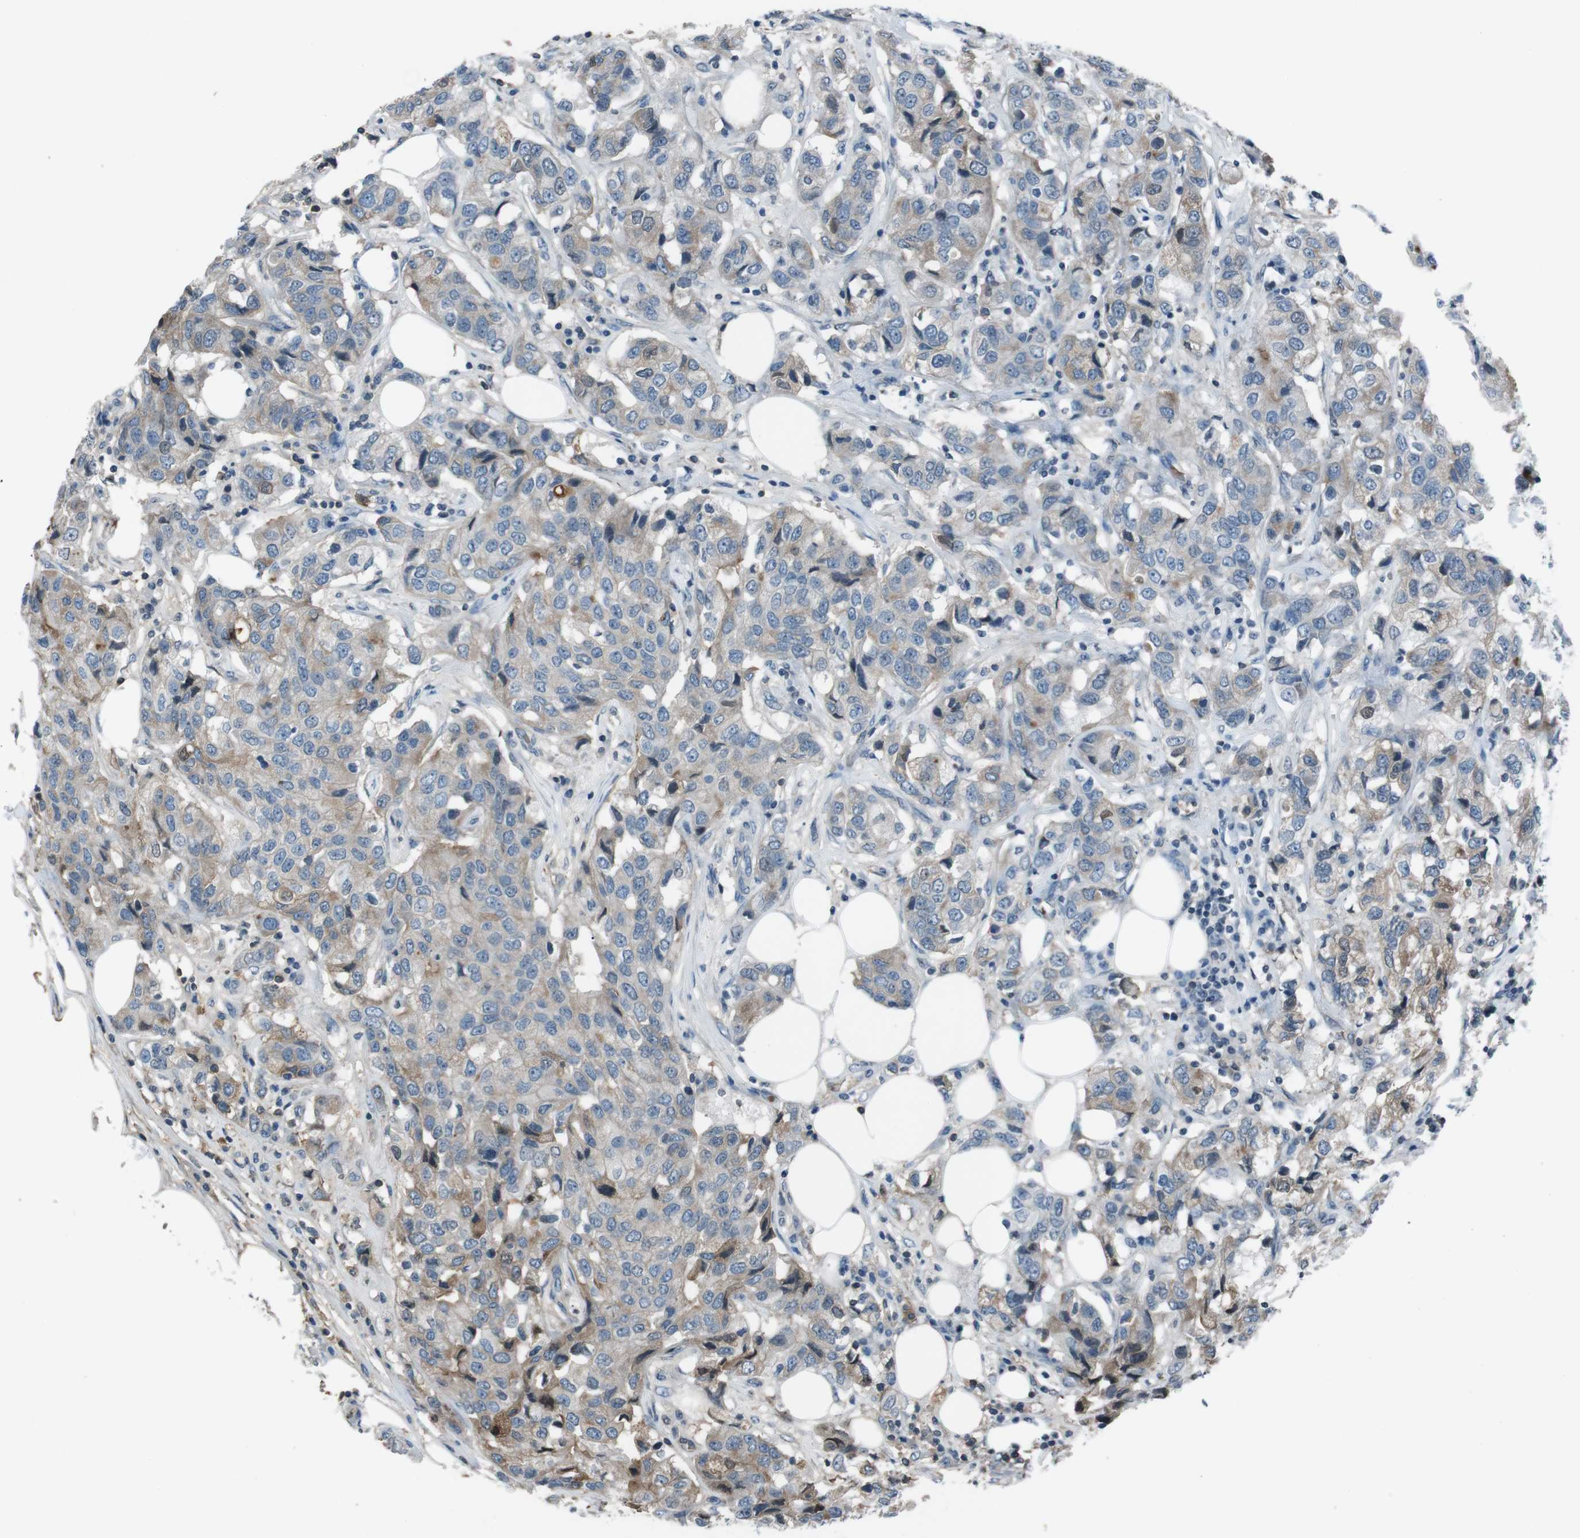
{"staining": {"intensity": "weak", "quantity": "<25%", "location": "cytoplasmic/membranous"}, "tissue": "breast cancer", "cell_type": "Tumor cells", "image_type": "cancer", "snomed": [{"axis": "morphology", "description": "Duct carcinoma"}, {"axis": "topography", "description": "Breast"}], "caption": "Intraductal carcinoma (breast) stained for a protein using immunohistochemistry (IHC) exhibits no expression tumor cells.", "gene": "UGT1A6", "patient": {"sex": "female", "age": 80}}